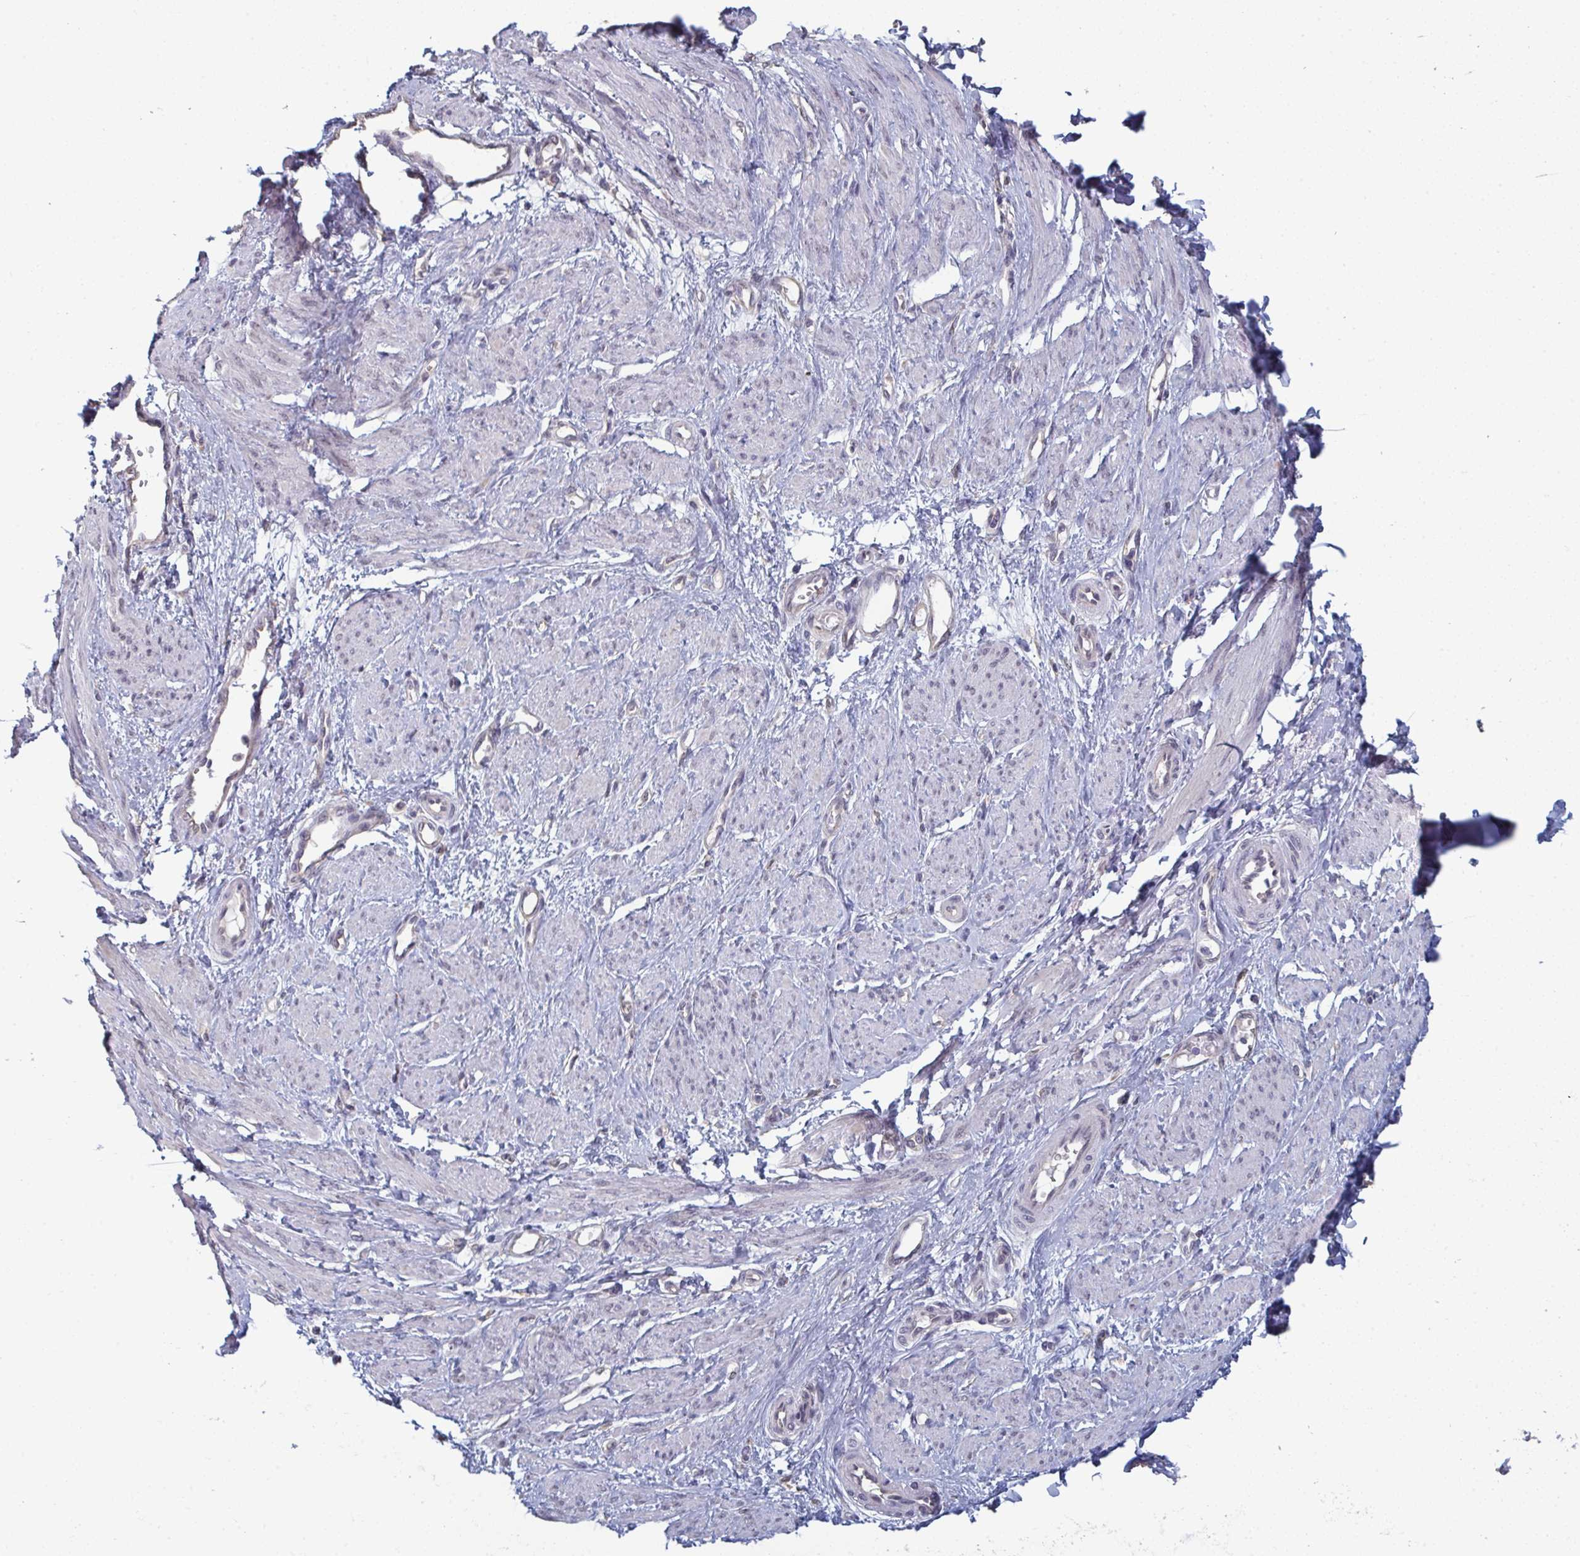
{"staining": {"intensity": "weak", "quantity": "<25%", "location": "nuclear"}, "tissue": "smooth muscle", "cell_type": "Smooth muscle cells", "image_type": "normal", "snomed": [{"axis": "morphology", "description": "Normal tissue, NOS"}, {"axis": "topography", "description": "Smooth muscle"}, {"axis": "topography", "description": "Uterus"}], "caption": "Smooth muscle stained for a protein using immunohistochemistry (IHC) reveals no staining smooth muscle cells.", "gene": "LIX1", "patient": {"sex": "female", "age": 39}}